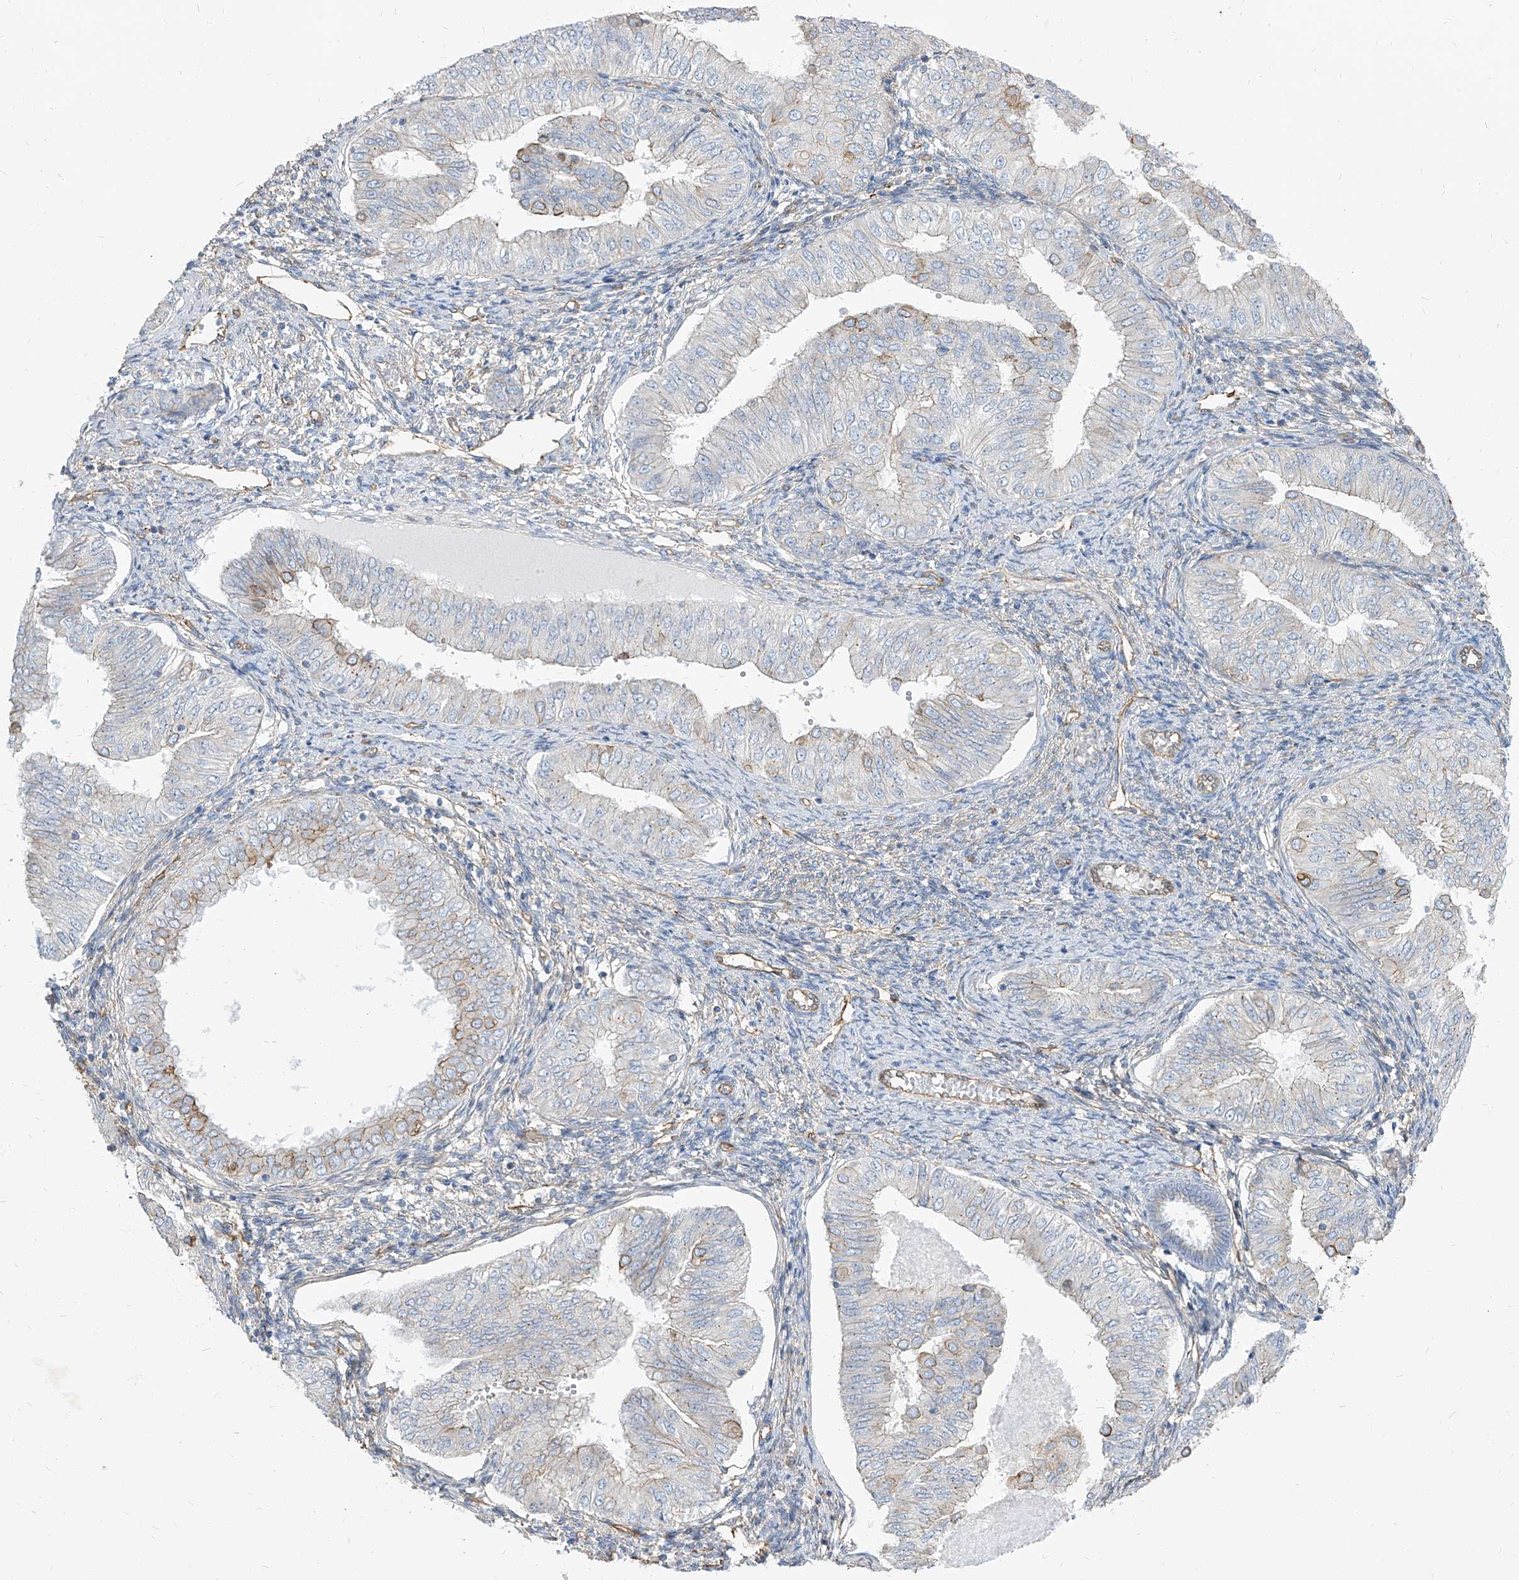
{"staining": {"intensity": "moderate", "quantity": "<25%", "location": "cytoplasmic/membranous"}, "tissue": "endometrial cancer", "cell_type": "Tumor cells", "image_type": "cancer", "snomed": [{"axis": "morphology", "description": "Normal tissue, NOS"}, {"axis": "morphology", "description": "Adenocarcinoma, NOS"}, {"axis": "topography", "description": "Endometrium"}], "caption": "About <25% of tumor cells in human endometrial adenocarcinoma show moderate cytoplasmic/membranous protein staining as visualized by brown immunohistochemical staining.", "gene": "TXLNB", "patient": {"sex": "female", "age": 53}}